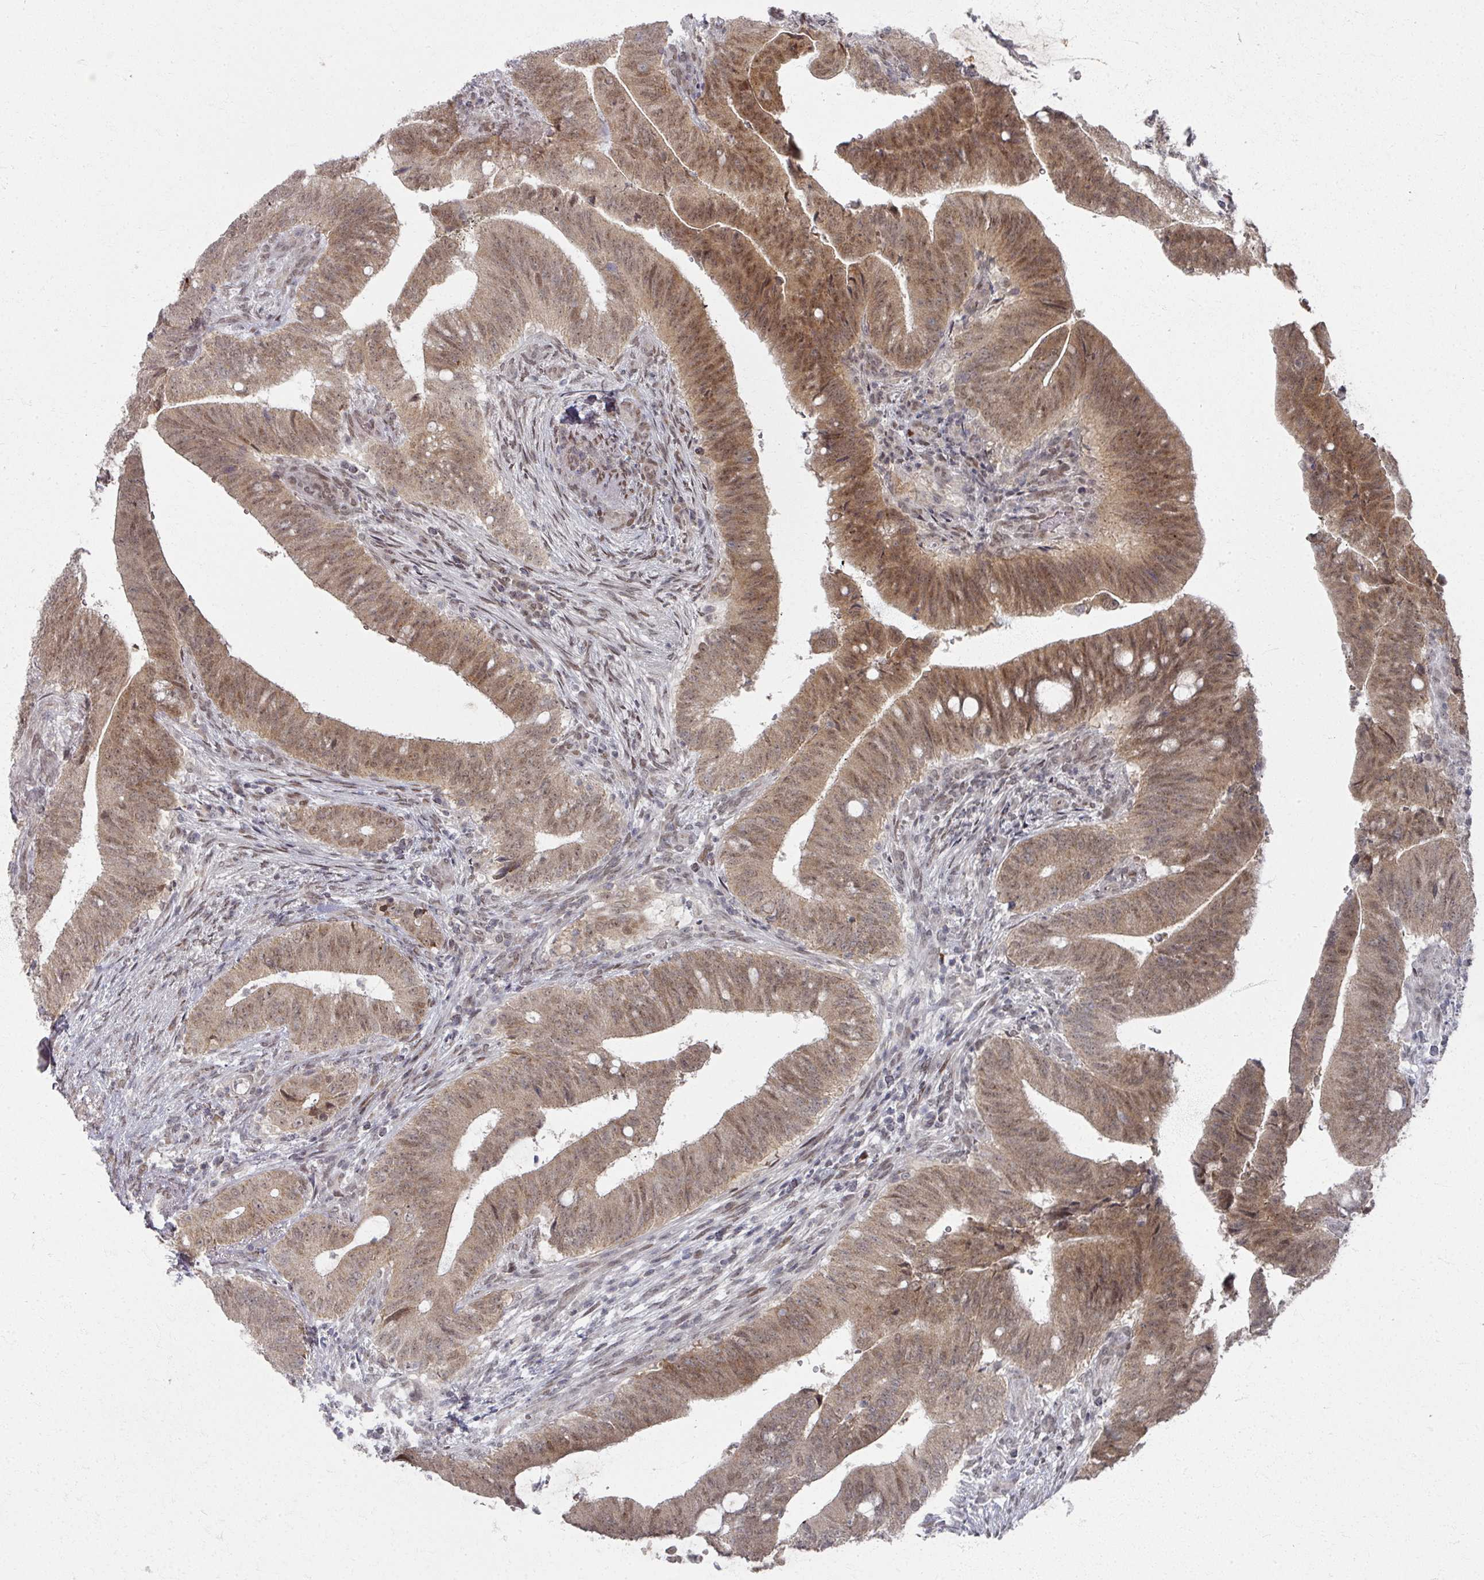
{"staining": {"intensity": "moderate", "quantity": ">75%", "location": "cytoplasmic/membranous,nuclear"}, "tissue": "colorectal cancer", "cell_type": "Tumor cells", "image_type": "cancer", "snomed": [{"axis": "morphology", "description": "Adenocarcinoma, NOS"}, {"axis": "topography", "description": "Colon"}], "caption": "An IHC photomicrograph of tumor tissue is shown. Protein staining in brown shows moderate cytoplasmic/membranous and nuclear positivity in adenocarcinoma (colorectal) within tumor cells. (DAB (3,3'-diaminobenzidine) = brown stain, brightfield microscopy at high magnification).", "gene": "PSKH1", "patient": {"sex": "female", "age": 43}}